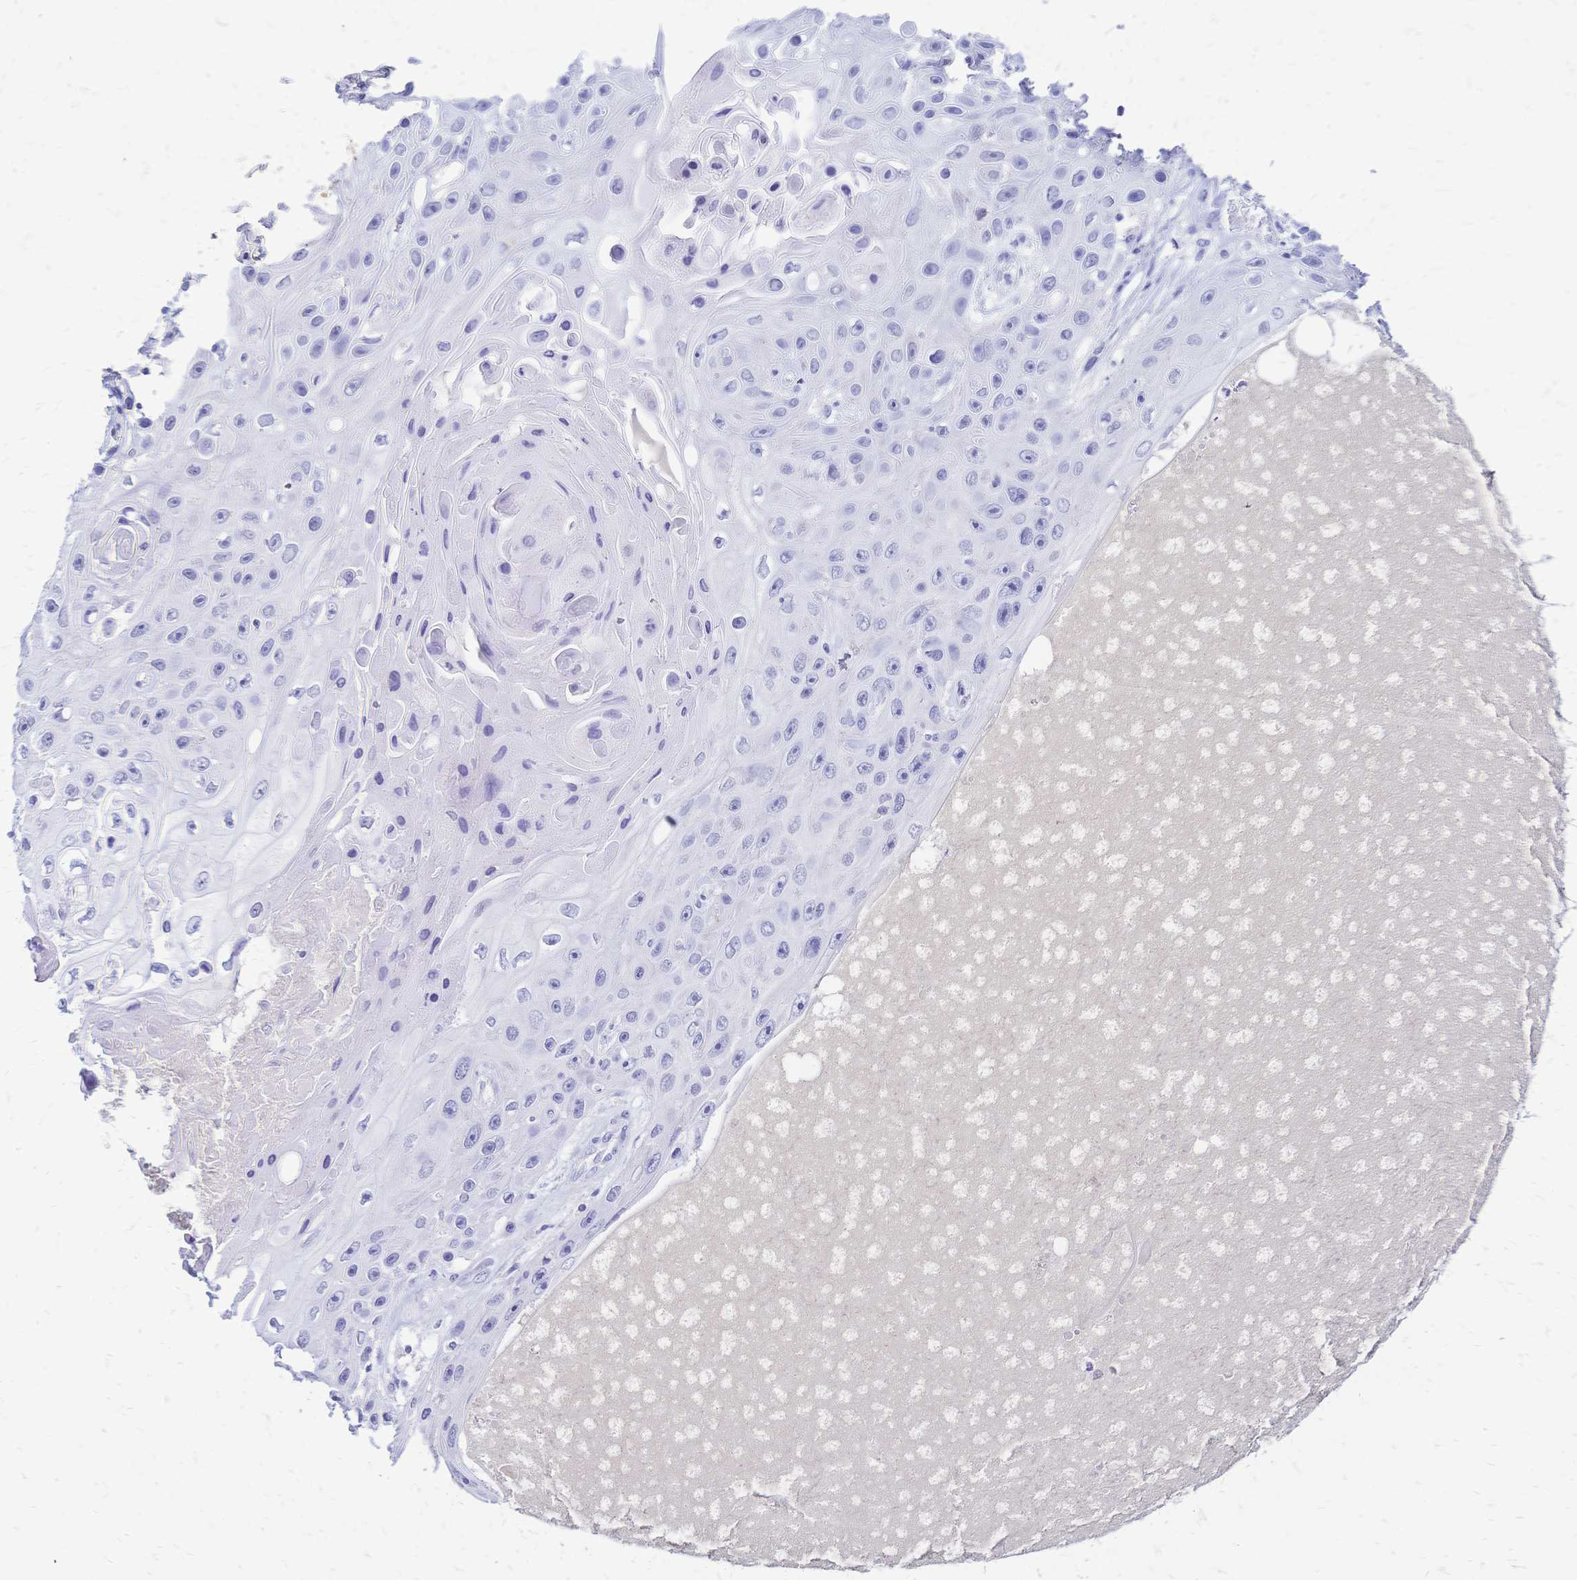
{"staining": {"intensity": "negative", "quantity": "none", "location": "none"}, "tissue": "skin cancer", "cell_type": "Tumor cells", "image_type": "cancer", "snomed": [{"axis": "morphology", "description": "Squamous cell carcinoma, NOS"}, {"axis": "topography", "description": "Skin"}], "caption": "DAB immunohistochemical staining of human skin squamous cell carcinoma shows no significant staining in tumor cells.", "gene": "FA2H", "patient": {"sex": "male", "age": 82}}